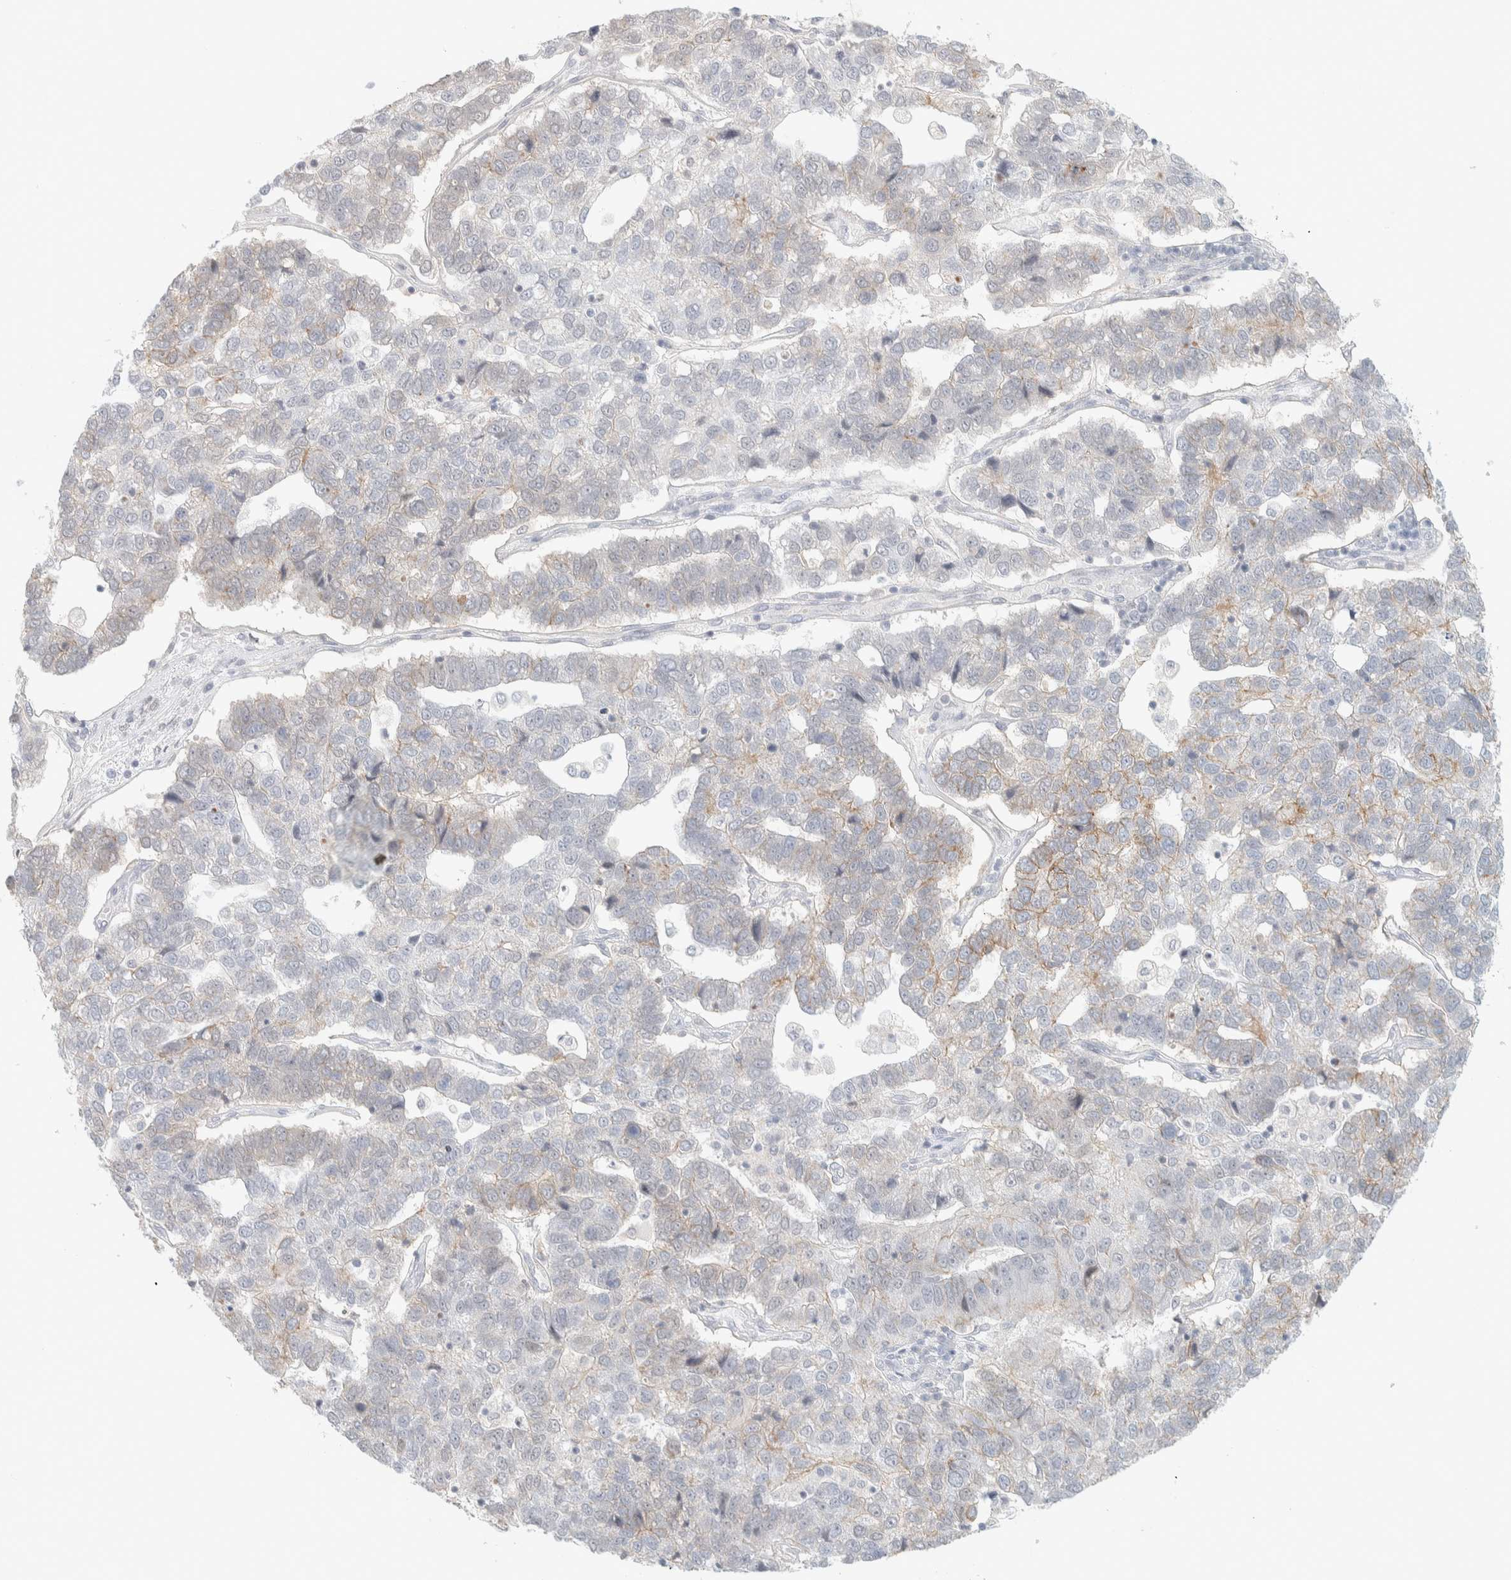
{"staining": {"intensity": "weak", "quantity": "<25%", "location": "cytoplasmic/membranous"}, "tissue": "pancreatic cancer", "cell_type": "Tumor cells", "image_type": "cancer", "snomed": [{"axis": "morphology", "description": "Adenocarcinoma, NOS"}, {"axis": "topography", "description": "Pancreas"}], "caption": "This is an IHC photomicrograph of adenocarcinoma (pancreatic). There is no expression in tumor cells.", "gene": "CDH17", "patient": {"sex": "female", "age": 61}}